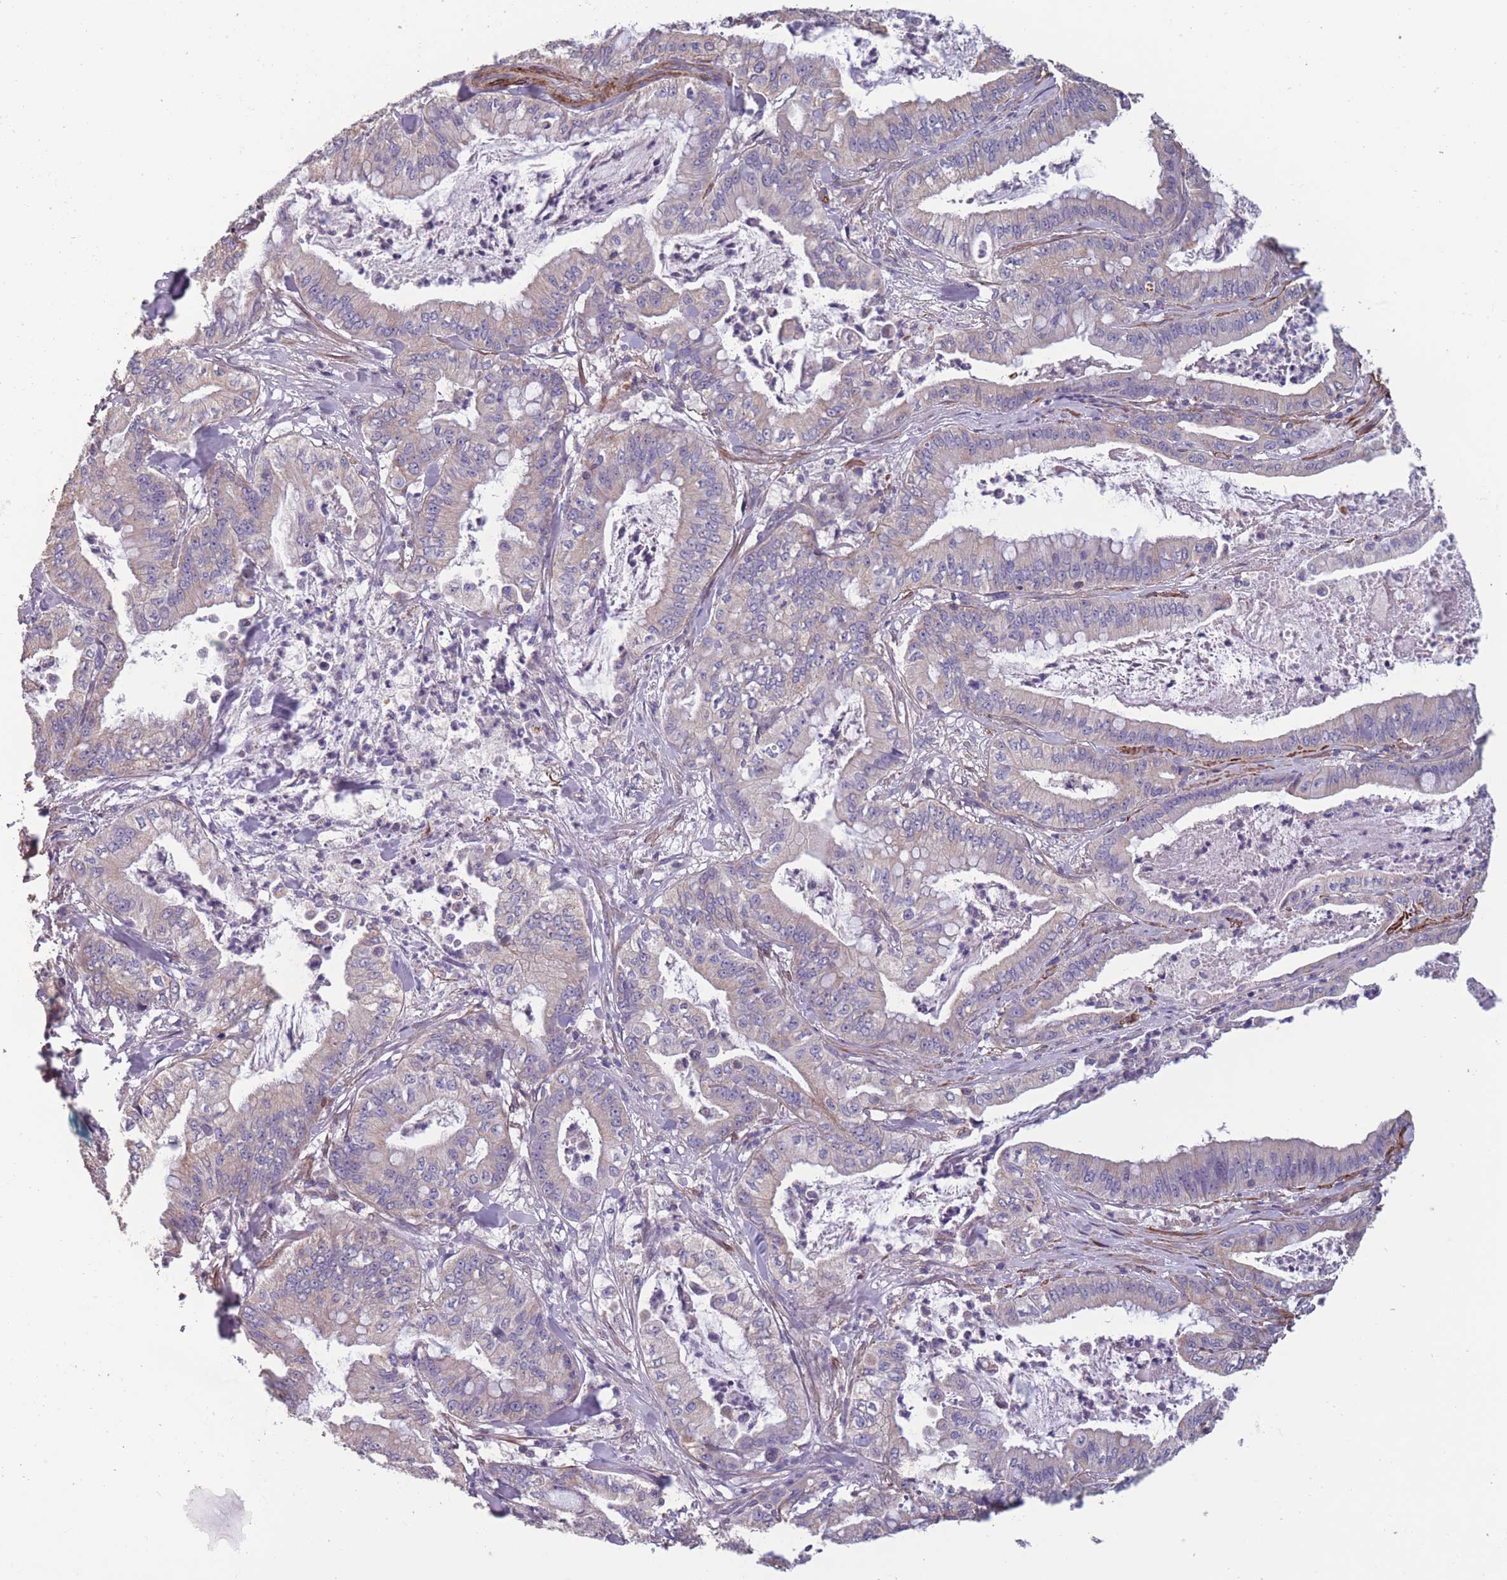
{"staining": {"intensity": "weak", "quantity": "<25%", "location": "cytoplasmic/membranous"}, "tissue": "pancreatic cancer", "cell_type": "Tumor cells", "image_type": "cancer", "snomed": [{"axis": "morphology", "description": "Adenocarcinoma, NOS"}, {"axis": "topography", "description": "Pancreas"}], "caption": "IHC micrograph of pancreatic cancer (adenocarcinoma) stained for a protein (brown), which demonstrates no expression in tumor cells. (Immunohistochemistry, brightfield microscopy, high magnification).", "gene": "TOMM40L", "patient": {"sex": "male", "age": 71}}